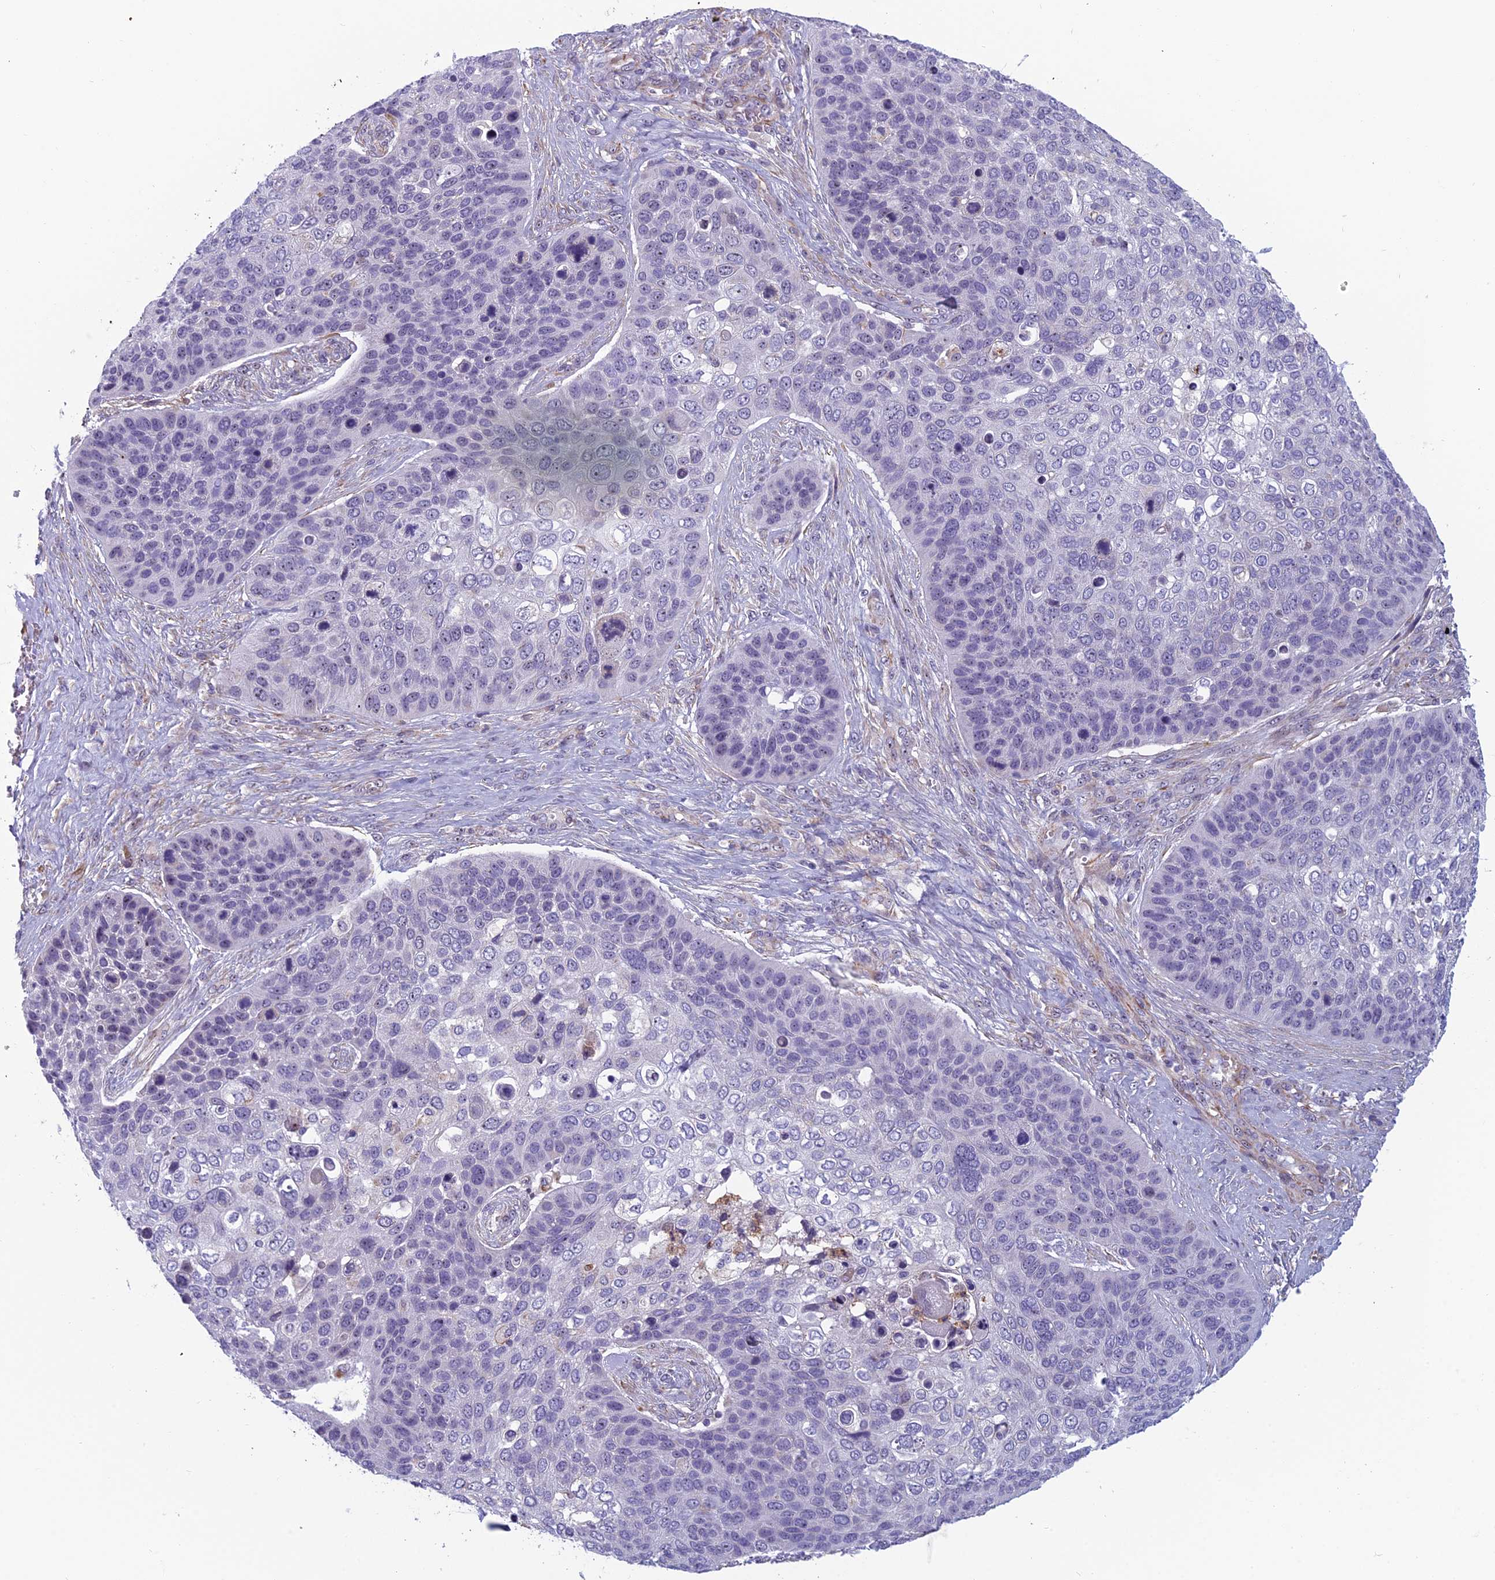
{"staining": {"intensity": "negative", "quantity": "none", "location": "none"}, "tissue": "skin cancer", "cell_type": "Tumor cells", "image_type": "cancer", "snomed": [{"axis": "morphology", "description": "Basal cell carcinoma"}, {"axis": "topography", "description": "Skin"}], "caption": "Immunohistochemistry of skin cancer (basal cell carcinoma) demonstrates no positivity in tumor cells.", "gene": "NOC2L", "patient": {"sex": "female", "age": 74}}